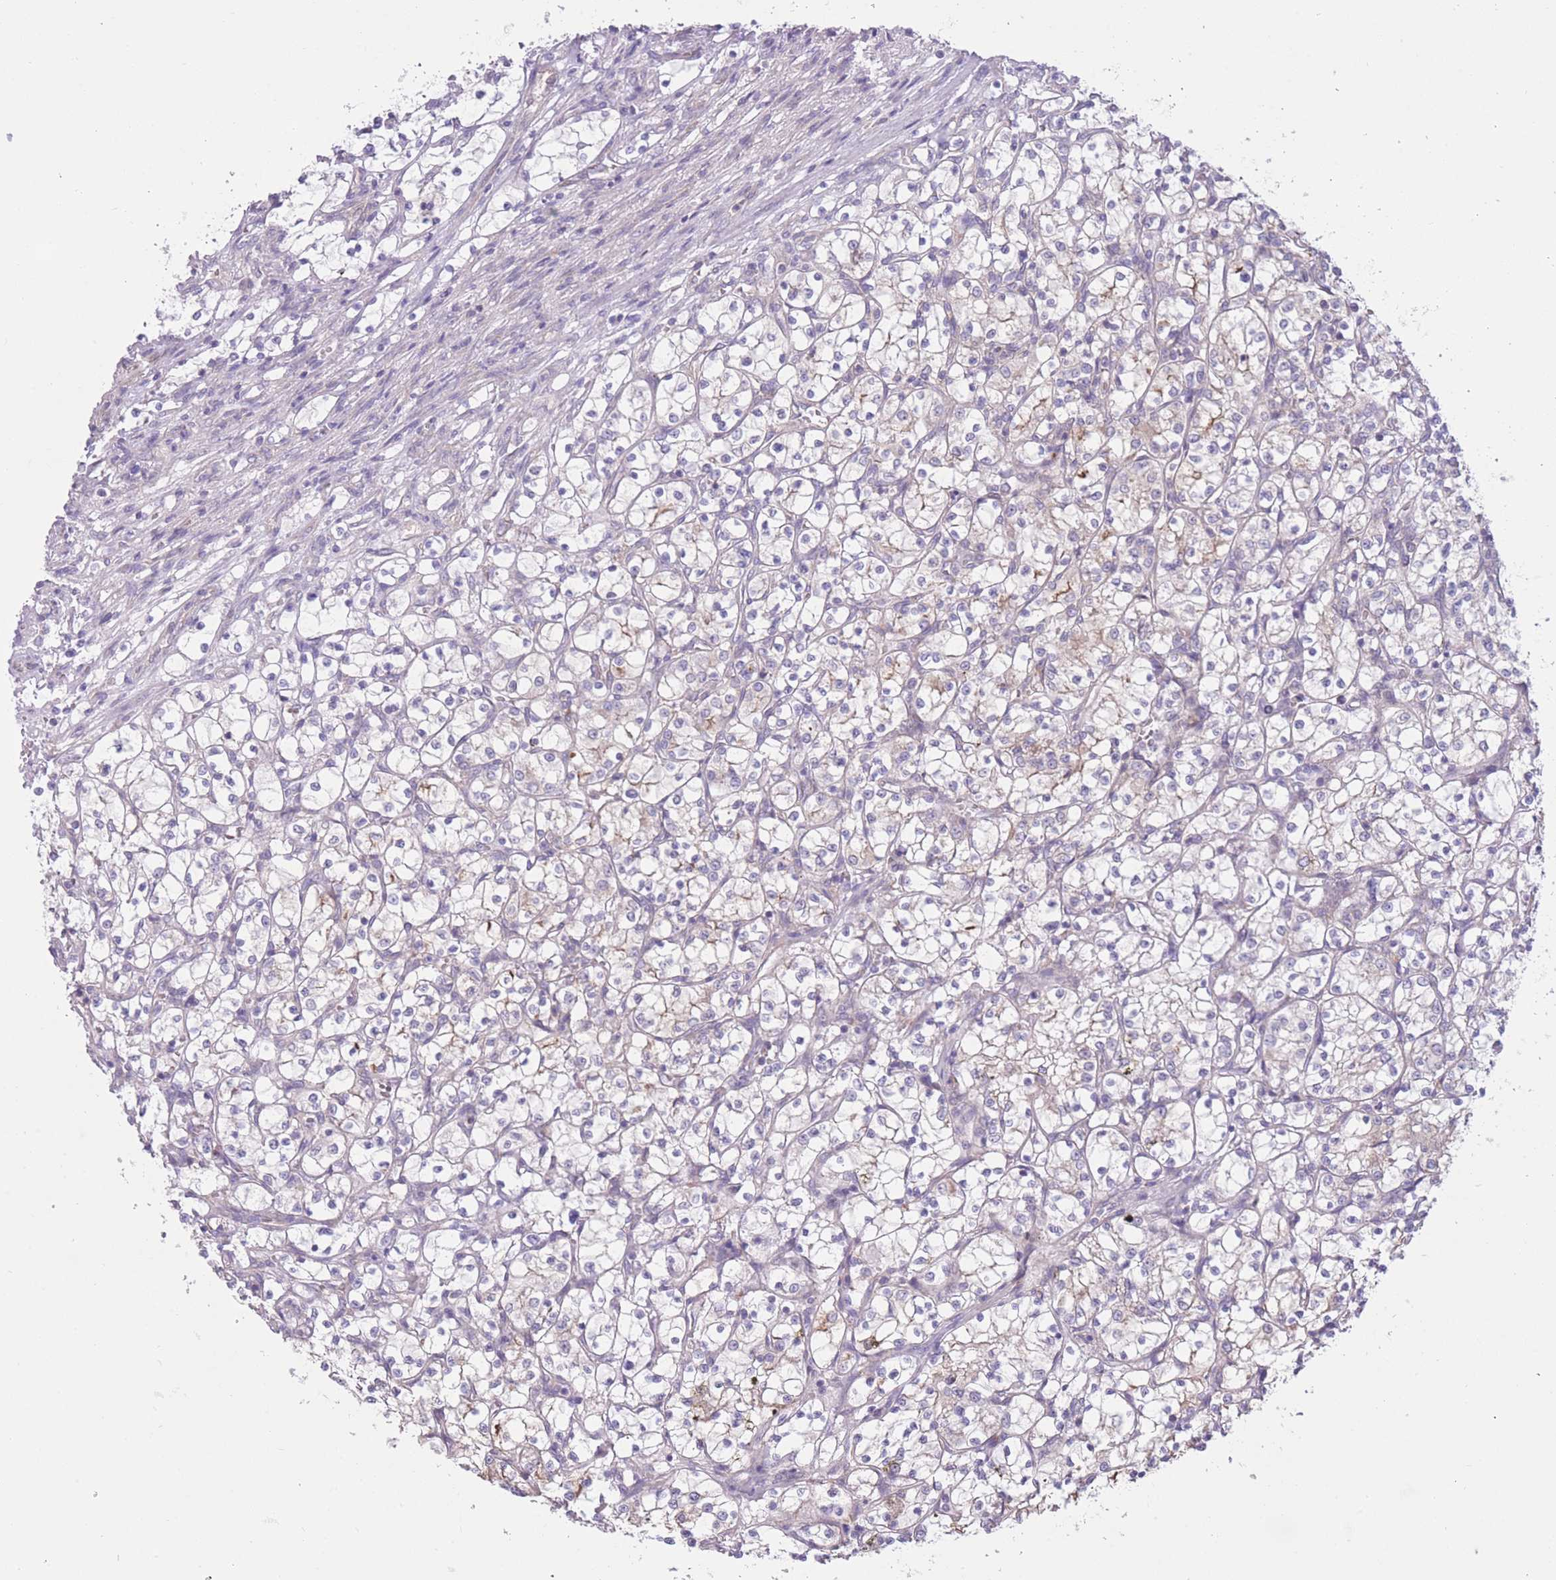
{"staining": {"intensity": "negative", "quantity": "none", "location": "none"}, "tissue": "renal cancer", "cell_type": "Tumor cells", "image_type": "cancer", "snomed": [{"axis": "morphology", "description": "Adenocarcinoma, NOS"}, {"axis": "topography", "description": "Kidney"}], "caption": "Image shows no protein expression in tumor cells of renal cancer tissue.", "gene": "CCT6B", "patient": {"sex": "female", "age": 69}}